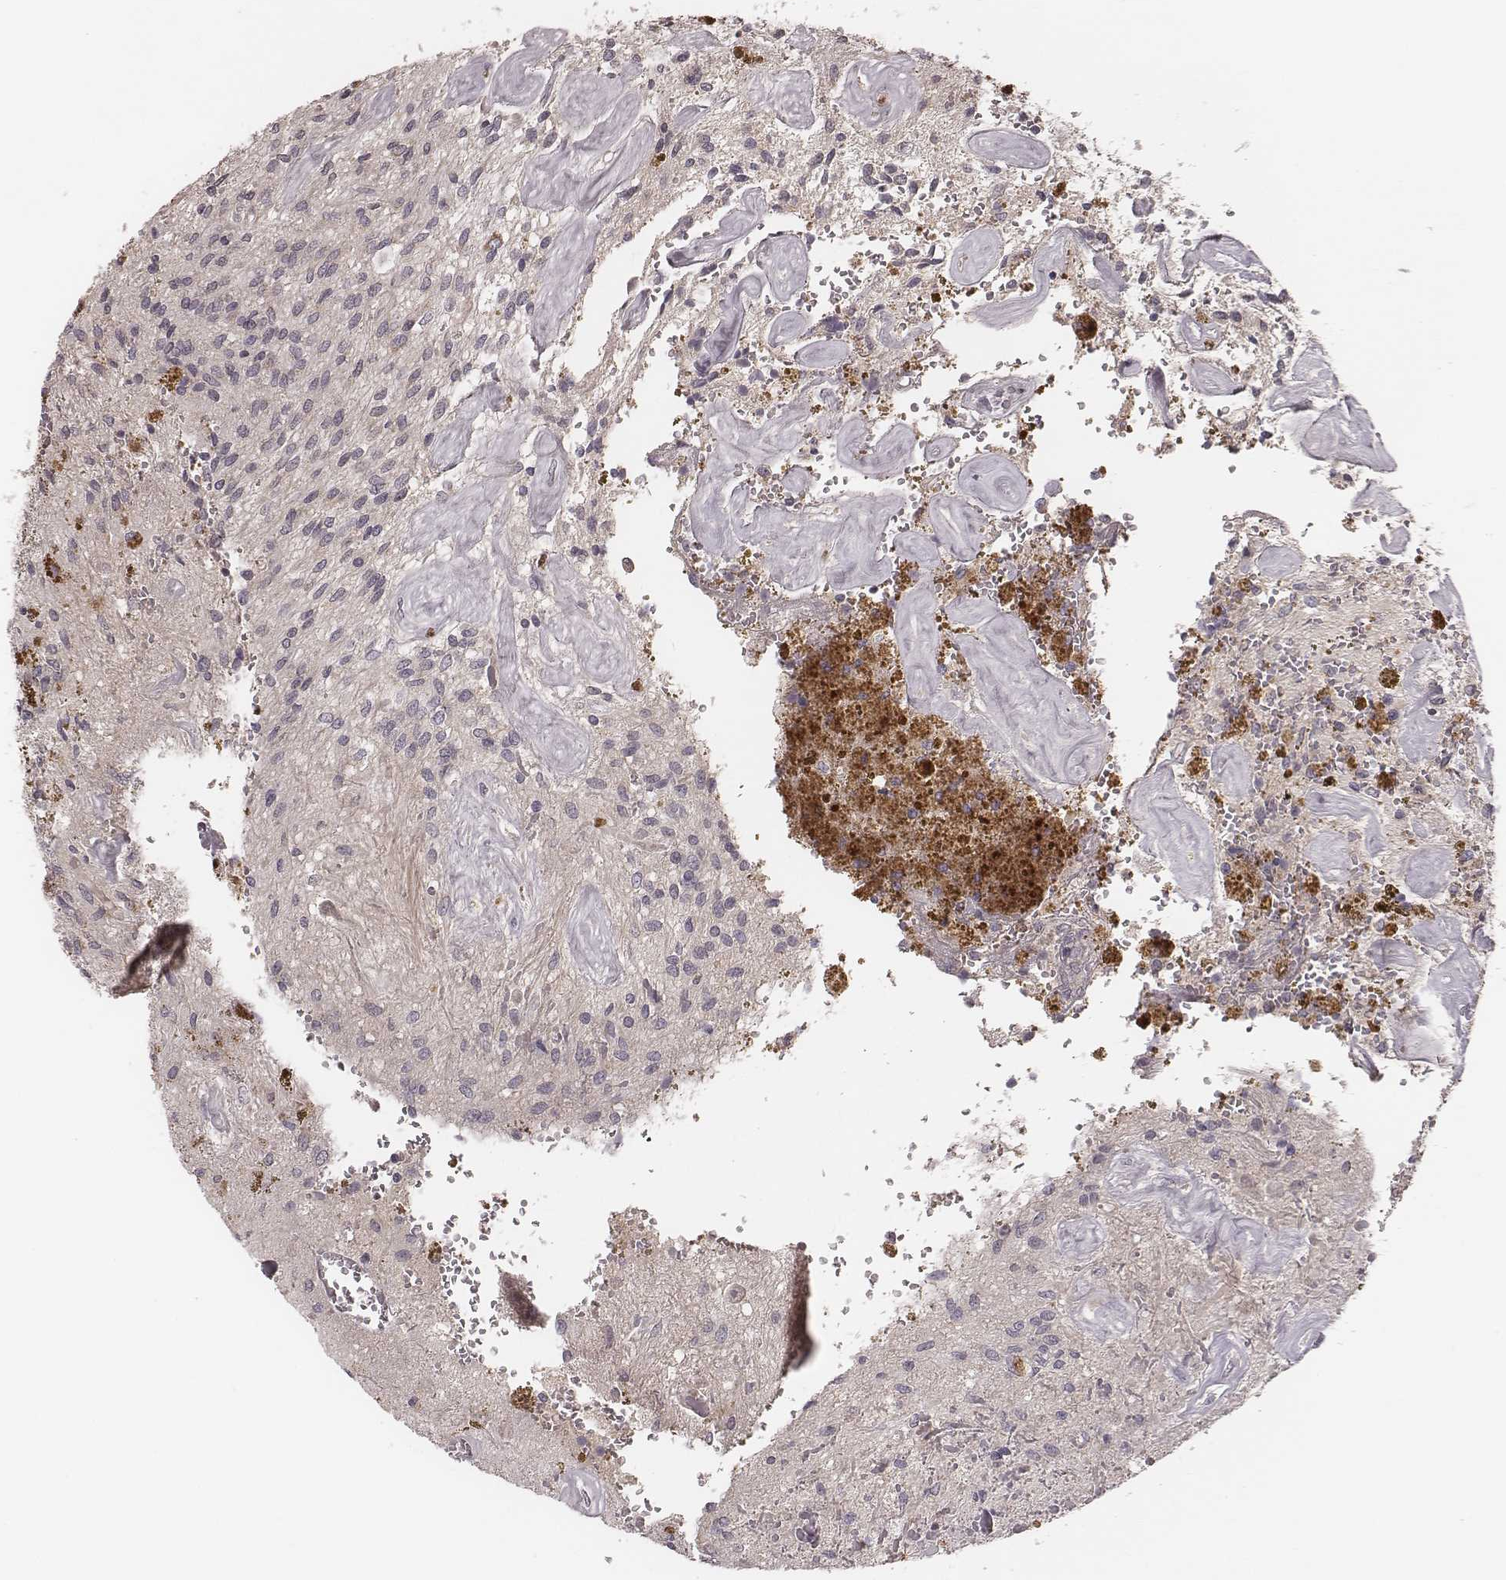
{"staining": {"intensity": "negative", "quantity": "none", "location": "none"}, "tissue": "glioma", "cell_type": "Tumor cells", "image_type": "cancer", "snomed": [{"axis": "morphology", "description": "Glioma, malignant, Low grade"}, {"axis": "topography", "description": "Cerebellum"}], "caption": "Immunohistochemical staining of human malignant glioma (low-grade) demonstrates no significant expression in tumor cells.", "gene": "P2RX5", "patient": {"sex": "female", "age": 14}}